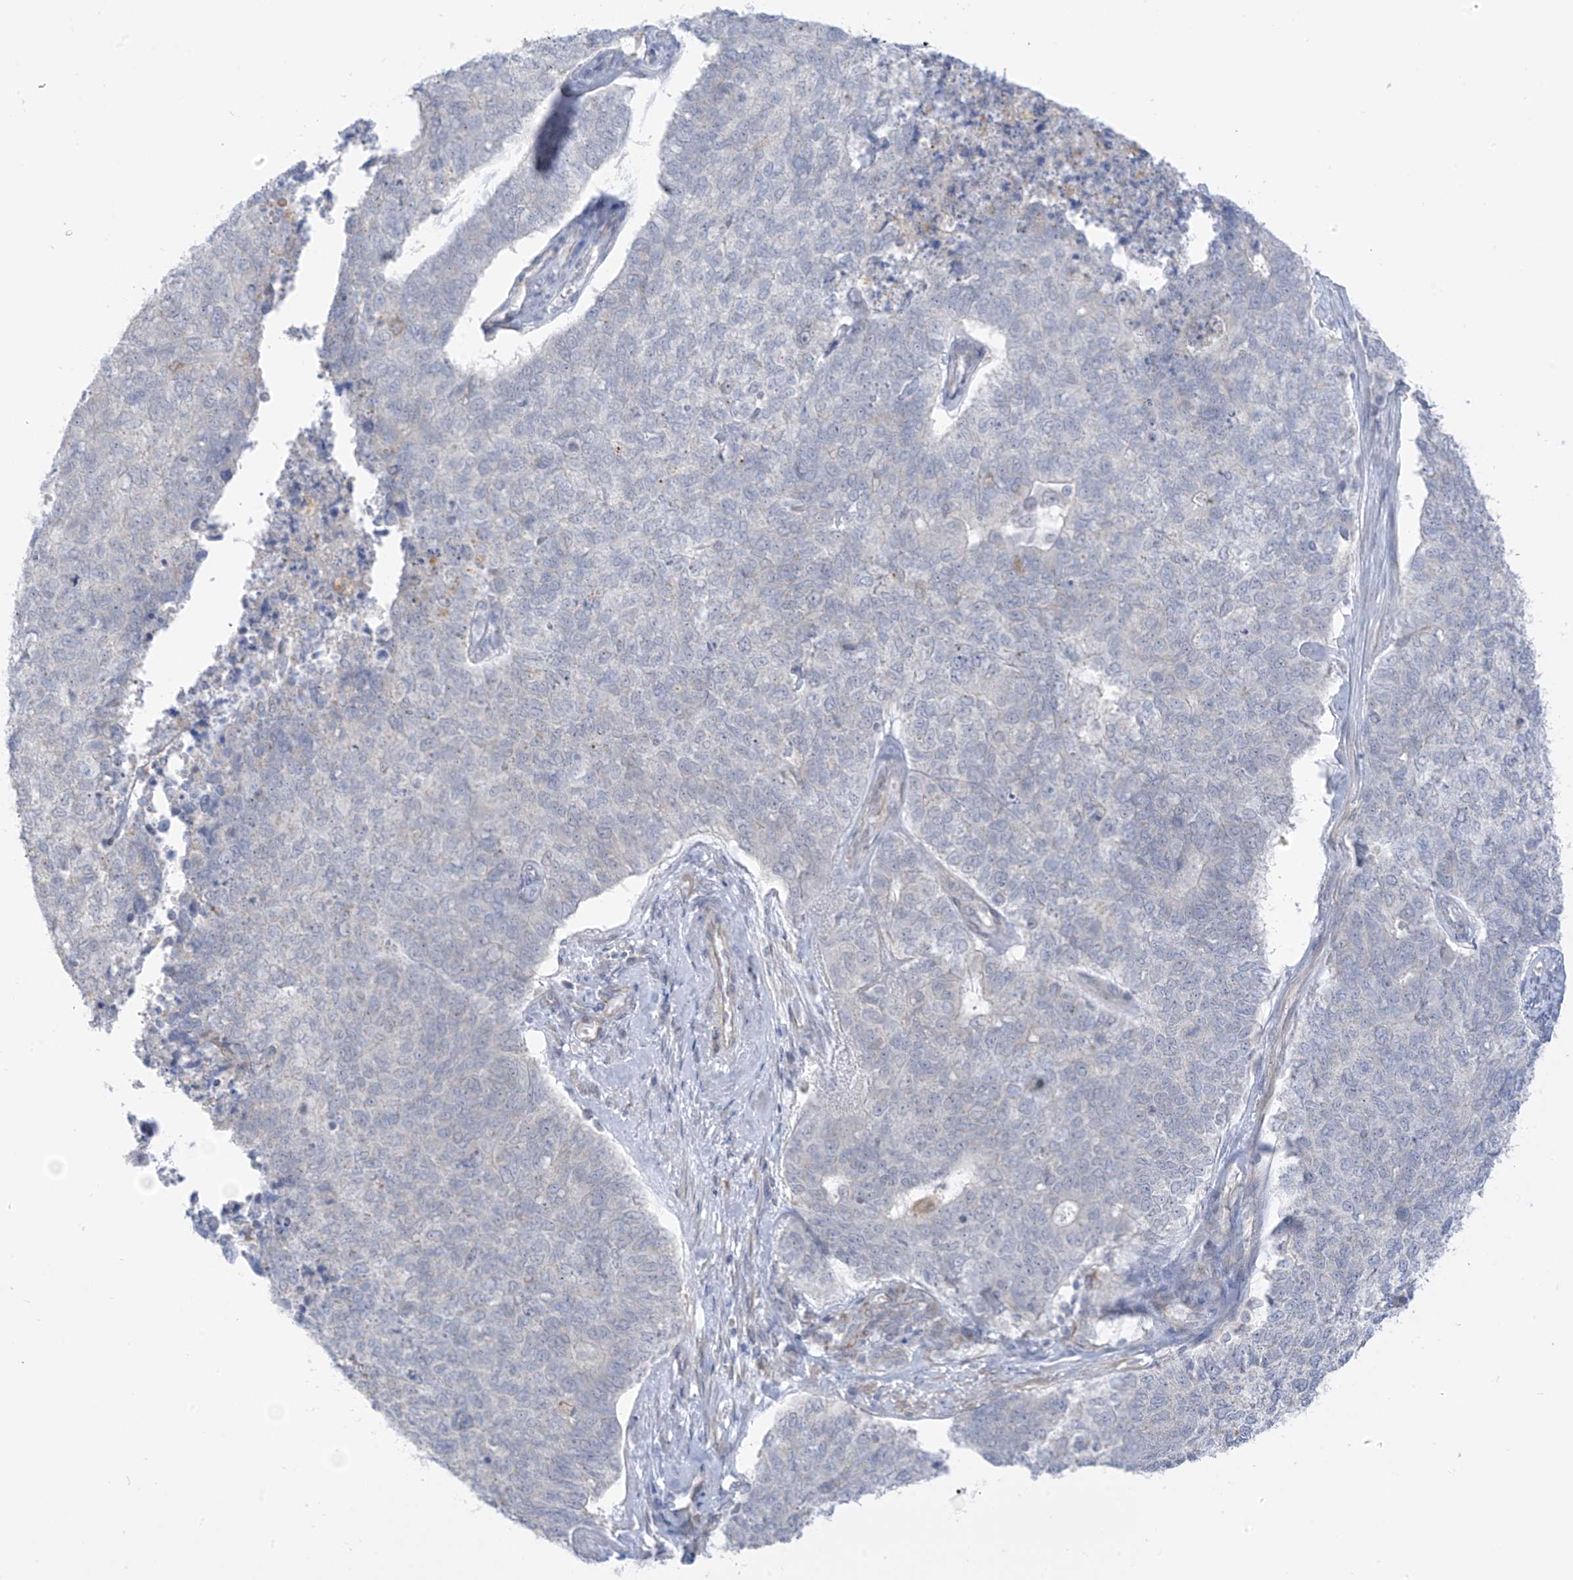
{"staining": {"intensity": "negative", "quantity": "none", "location": "none"}, "tissue": "cervical cancer", "cell_type": "Tumor cells", "image_type": "cancer", "snomed": [{"axis": "morphology", "description": "Squamous cell carcinoma, NOS"}, {"axis": "topography", "description": "Cervix"}], "caption": "An immunohistochemistry (IHC) micrograph of cervical cancer is shown. There is no staining in tumor cells of cervical cancer.", "gene": "HS6ST2", "patient": {"sex": "female", "age": 63}}